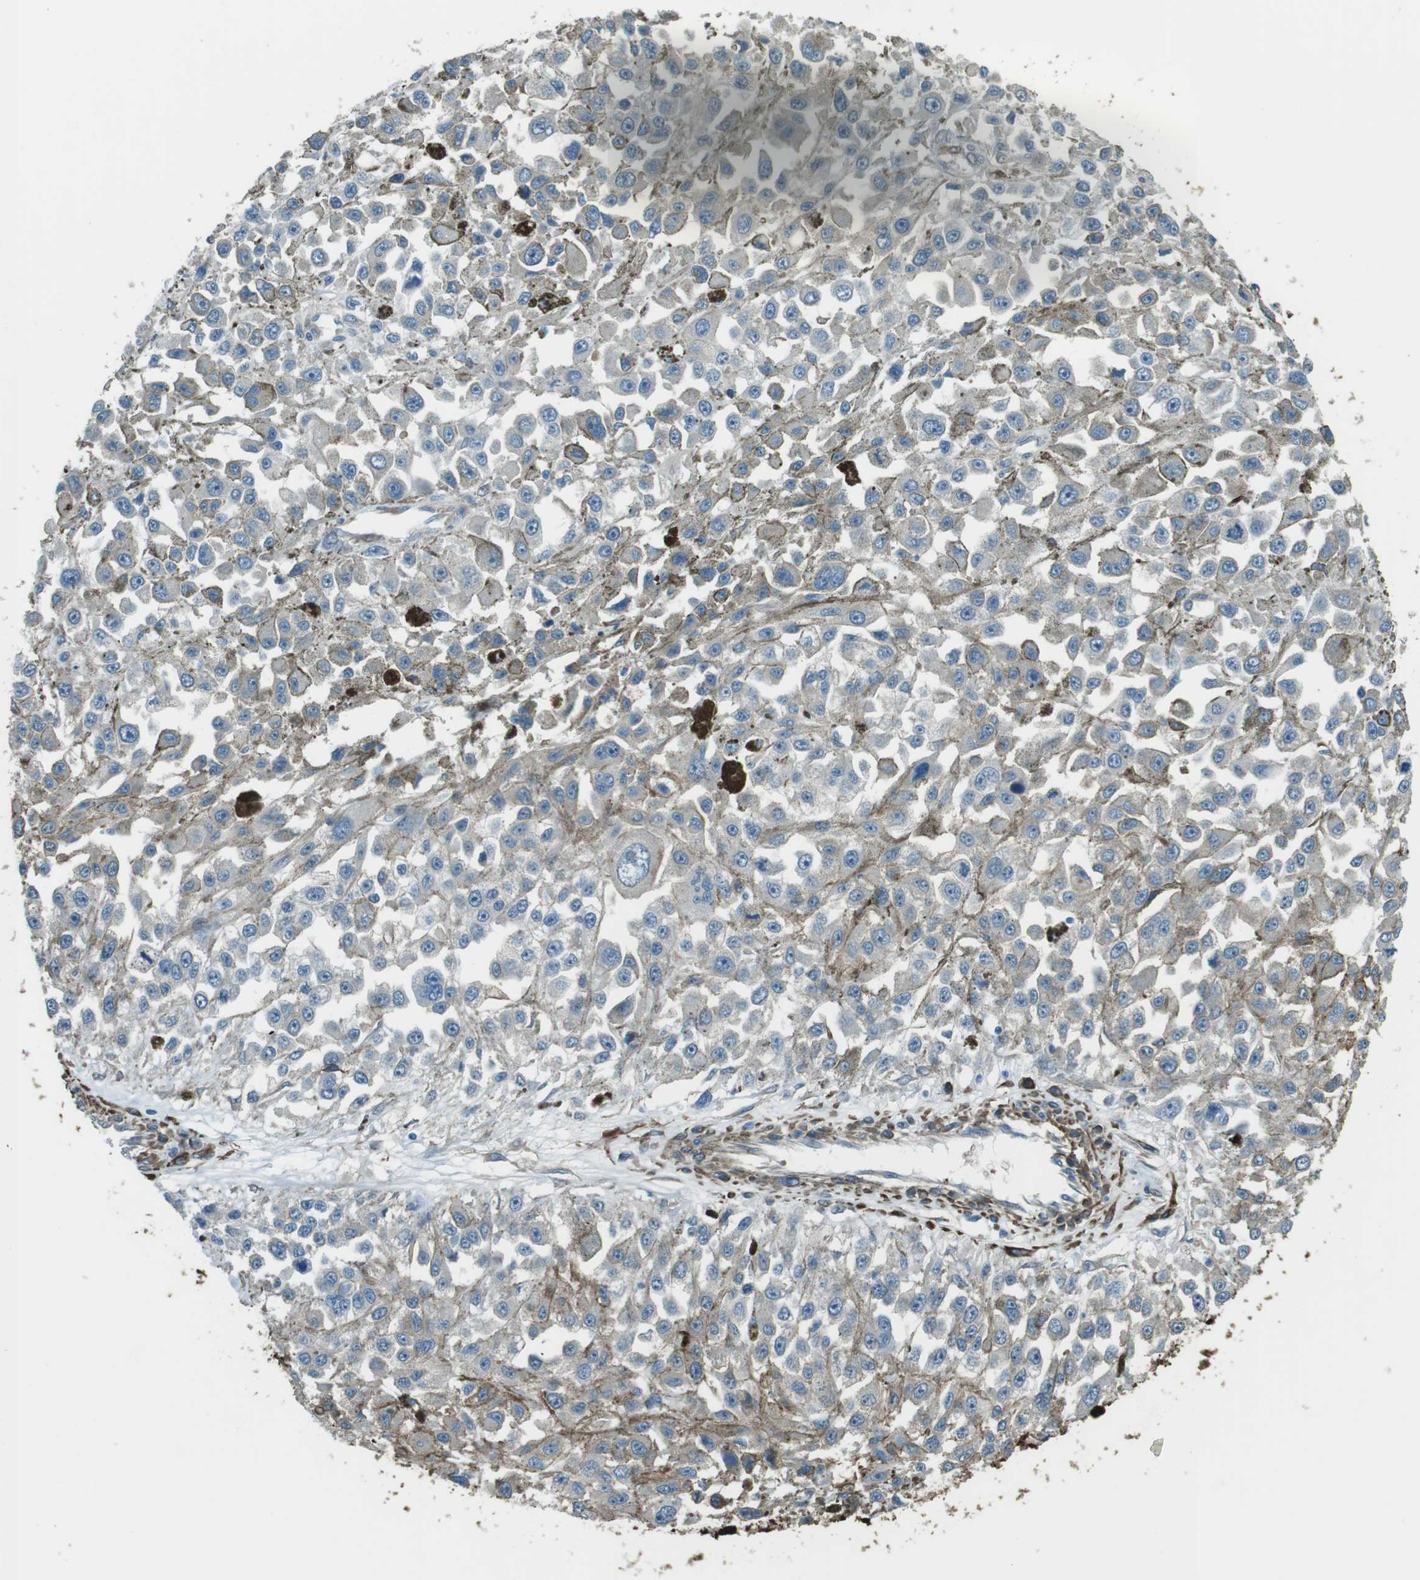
{"staining": {"intensity": "negative", "quantity": "none", "location": "none"}, "tissue": "melanoma", "cell_type": "Tumor cells", "image_type": "cancer", "snomed": [{"axis": "morphology", "description": "Malignant melanoma, Metastatic site"}, {"axis": "topography", "description": "Lymph node"}], "caption": "Melanoma was stained to show a protein in brown. There is no significant positivity in tumor cells.", "gene": "SFT2D1", "patient": {"sex": "male", "age": 59}}